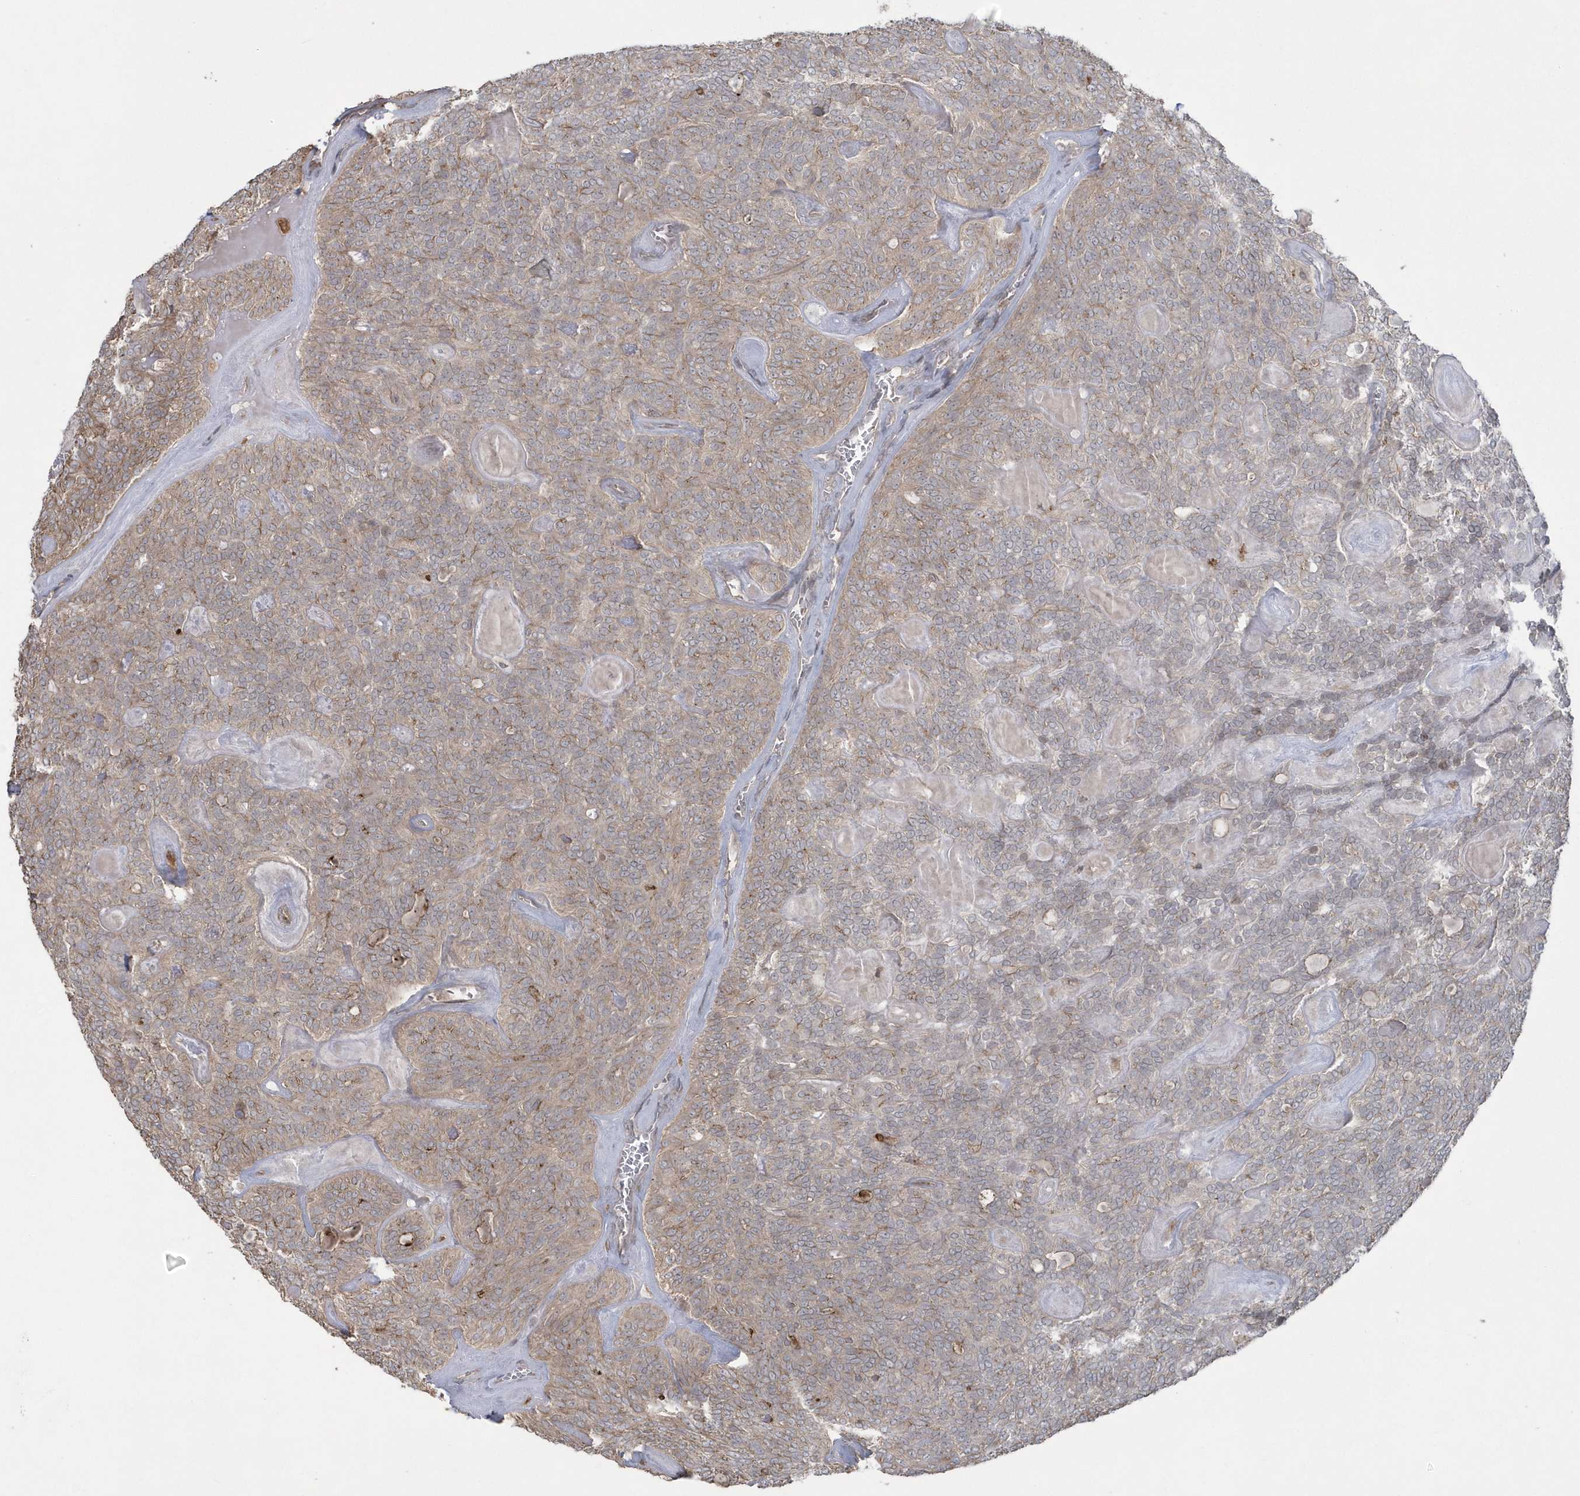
{"staining": {"intensity": "weak", "quantity": "25%-75%", "location": "cytoplasmic/membranous"}, "tissue": "head and neck cancer", "cell_type": "Tumor cells", "image_type": "cancer", "snomed": [{"axis": "morphology", "description": "Adenocarcinoma, NOS"}, {"axis": "topography", "description": "Head-Neck"}], "caption": "Tumor cells reveal low levels of weak cytoplasmic/membranous staining in approximately 25%-75% of cells in head and neck cancer (adenocarcinoma).", "gene": "ARMC8", "patient": {"sex": "male", "age": 66}}